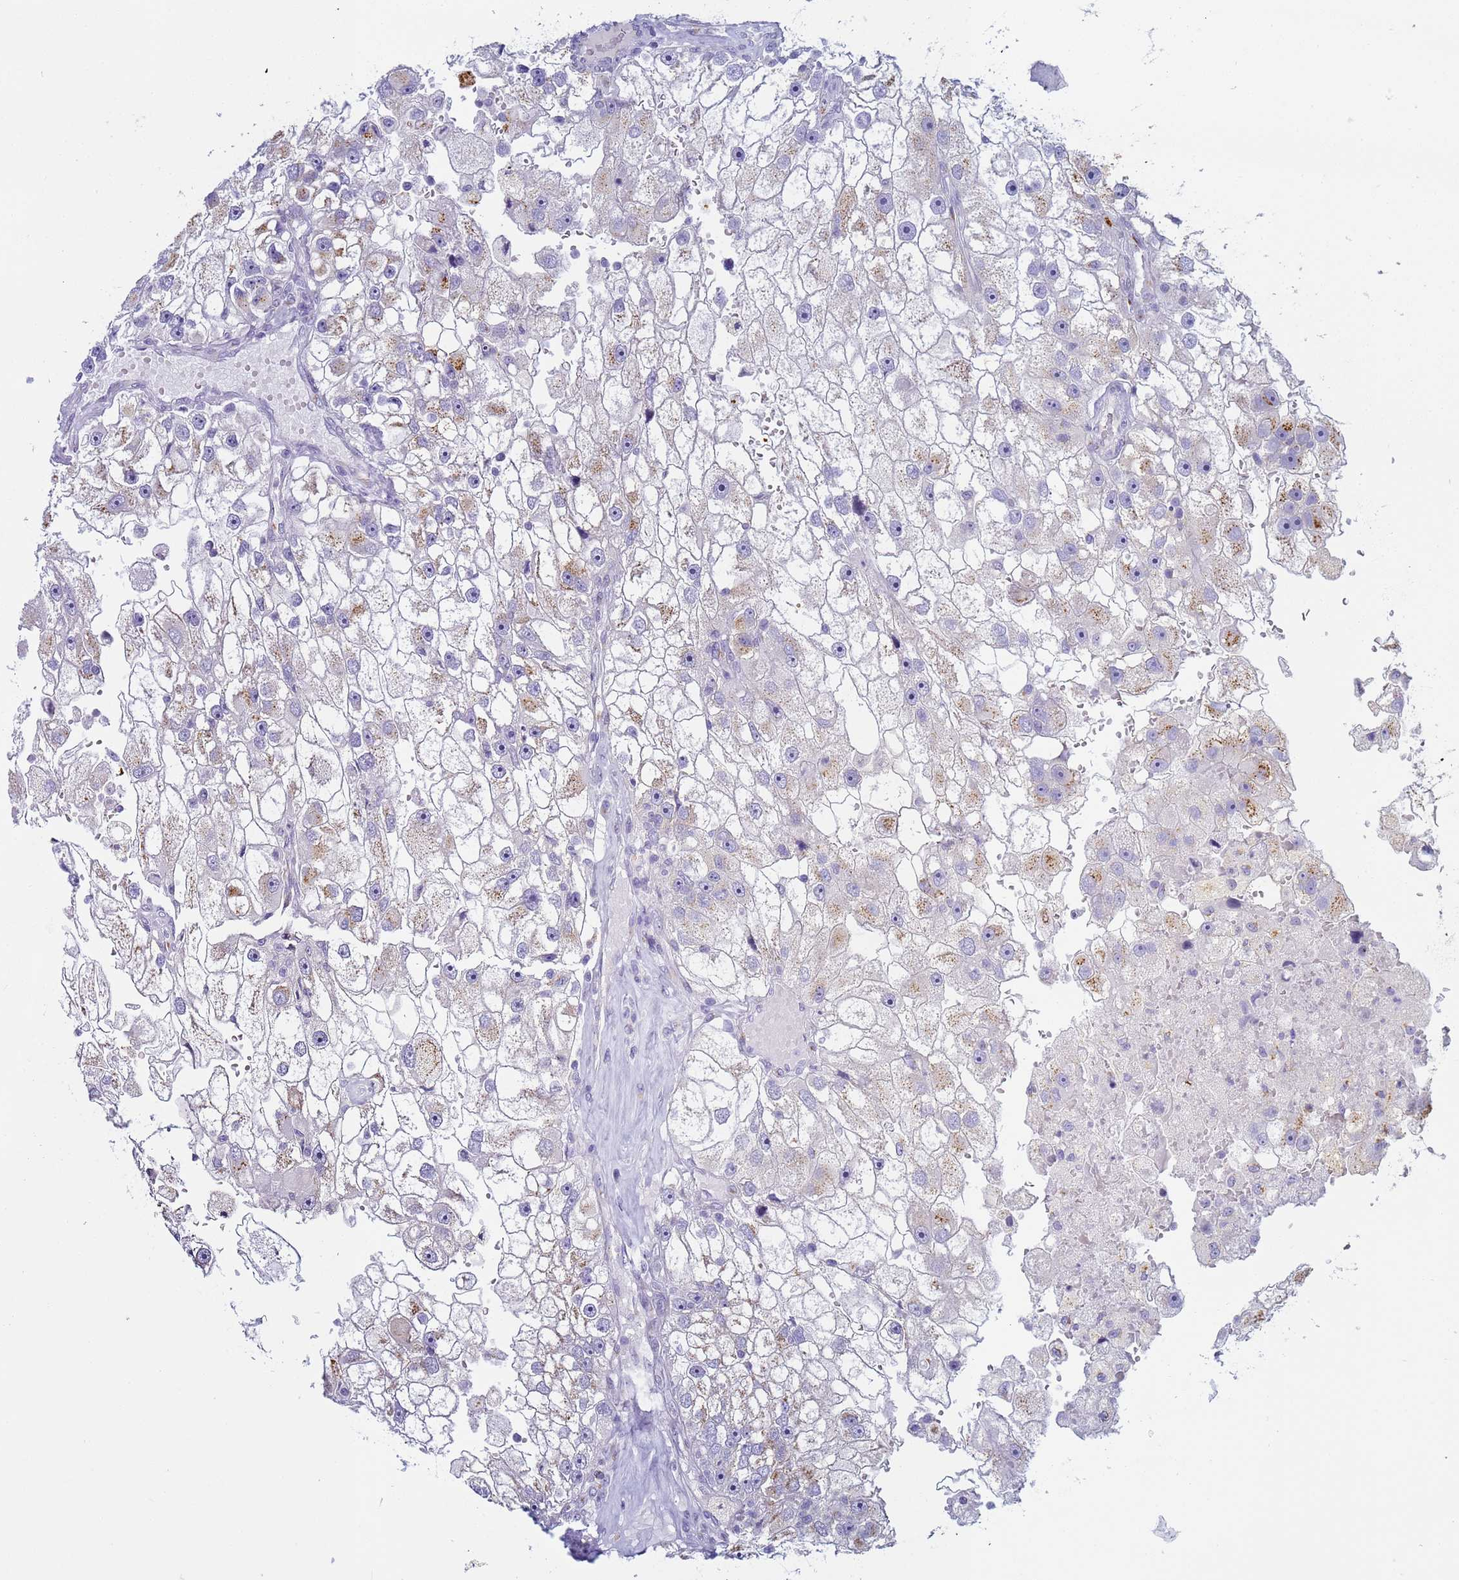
{"staining": {"intensity": "moderate", "quantity": "<25%", "location": "cytoplasmic/membranous"}, "tissue": "renal cancer", "cell_type": "Tumor cells", "image_type": "cancer", "snomed": [{"axis": "morphology", "description": "Adenocarcinoma, NOS"}, {"axis": "topography", "description": "Kidney"}], "caption": "Immunohistochemical staining of adenocarcinoma (renal) demonstrates low levels of moderate cytoplasmic/membranous positivity in about <25% of tumor cells. The staining was performed using DAB (3,3'-diaminobenzidine) to visualize the protein expression in brown, while the nuclei were stained in blue with hematoxylin (Magnification: 20x).", "gene": "CR1", "patient": {"sex": "male", "age": 63}}